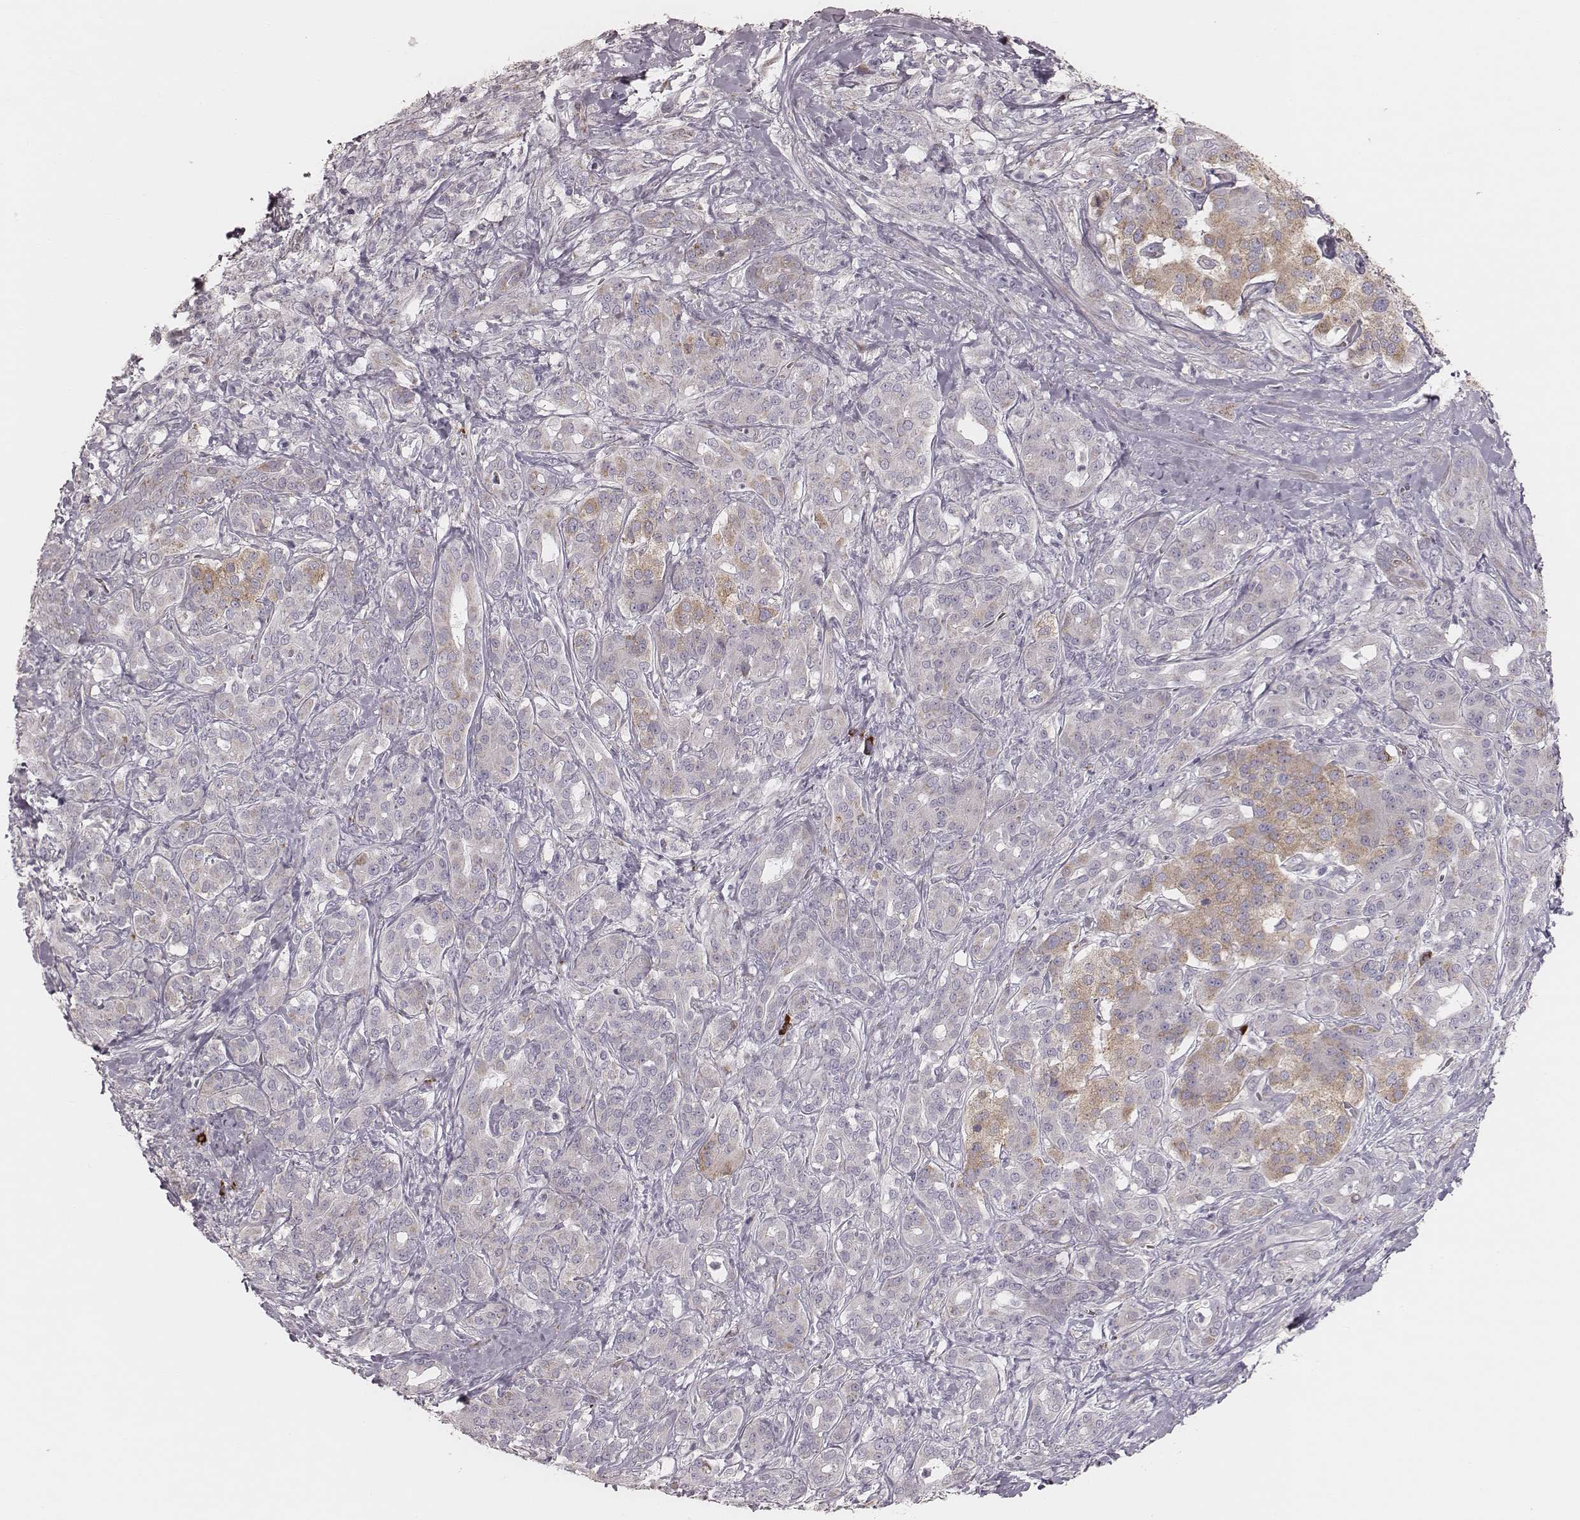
{"staining": {"intensity": "negative", "quantity": "none", "location": "none"}, "tissue": "pancreatic cancer", "cell_type": "Tumor cells", "image_type": "cancer", "snomed": [{"axis": "morphology", "description": "Normal tissue, NOS"}, {"axis": "morphology", "description": "Inflammation, NOS"}, {"axis": "morphology", "description": "Adenocarcinoma, NOS"}, {"axis": "topography", "description": "Pancreas"}], "caption": "Immunohistochemistry (IHC) of human pancreatic cancer (adenocarcinoma) exhibits no positivity in tumor cells.", "gene": "KIF5C", "patient": {"sex": "male", "age": 57}}